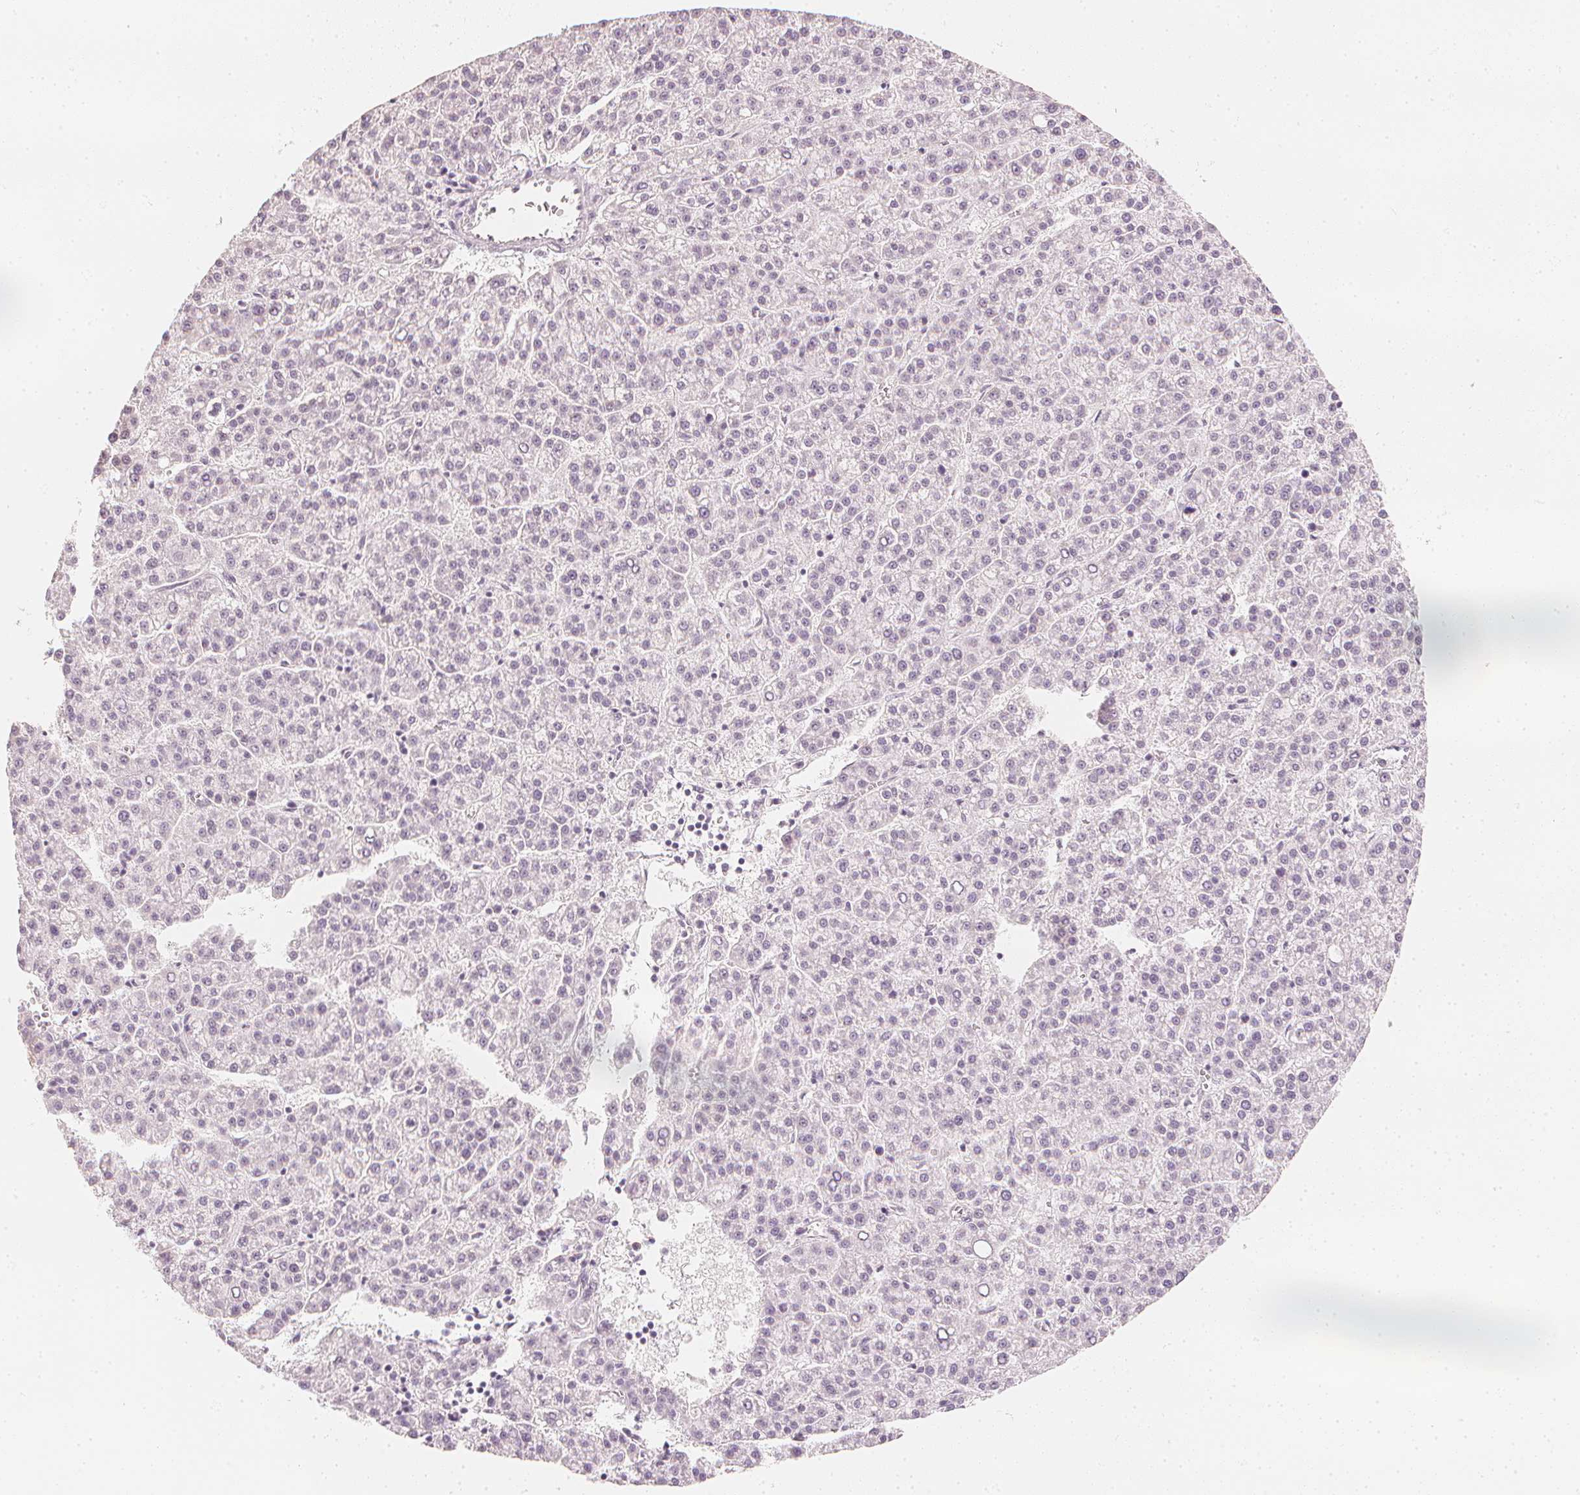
{"staining": {"intensity": "negative", "quantity": "none", "location": "none"}, "tissue": "liver cancer", "cell_type": "Tumor cells", "image_type": "cancer", "snomed": [{"axis": "morphology", "description": "Carcinoma, Hepatocellular, NOS"}, {"axis": "topography", "description": "Liver"}], "caption": "Immunohistochemical staining of liver hepatocellular carcinoma reveals no significant staining in tumor cells.", "gene": "CALB1", "patient": {"sex": "female", "age": 58}}